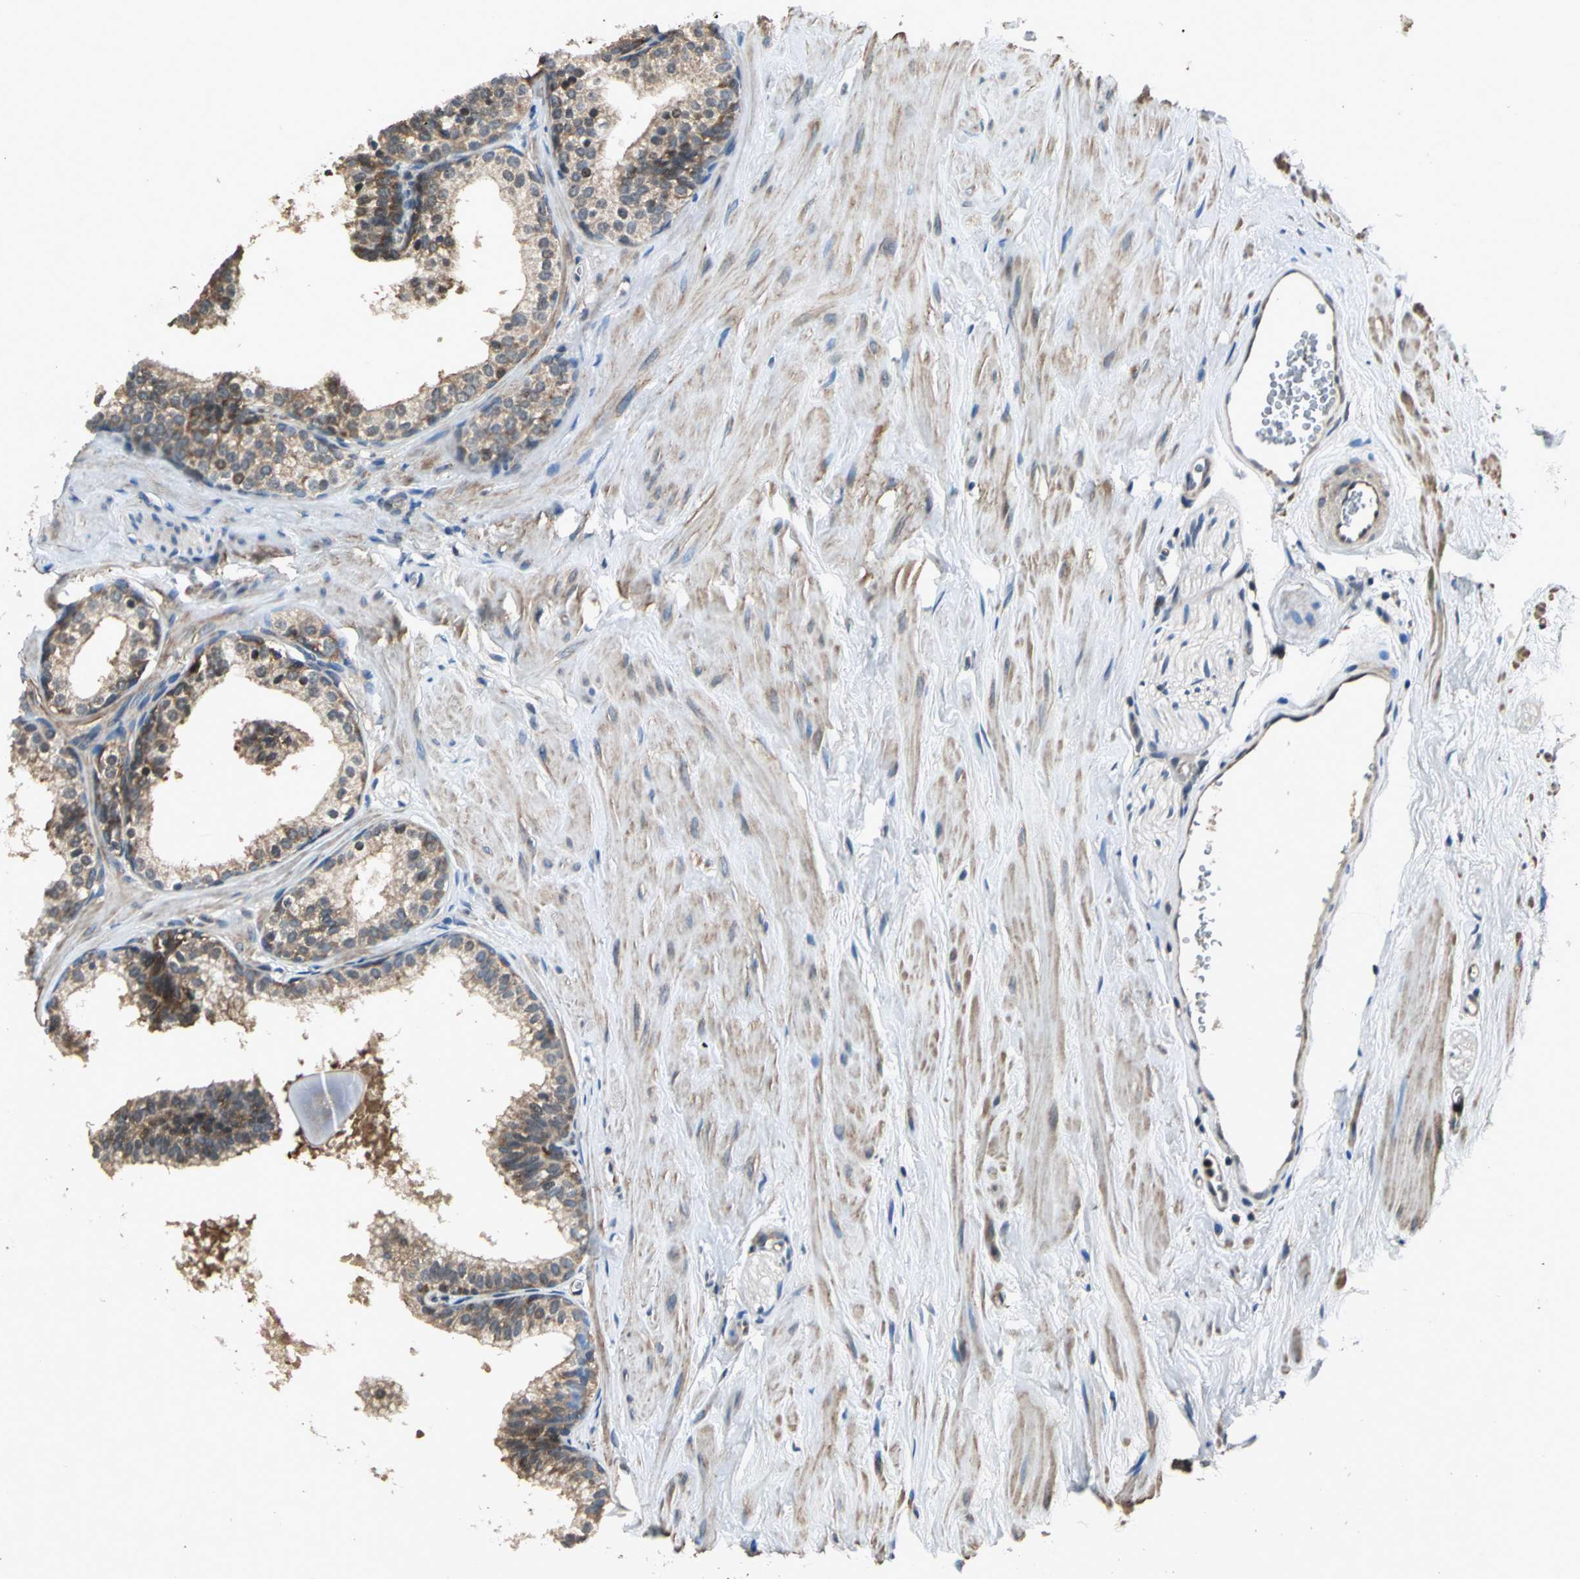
{"staining": {"intensity": "moderate", "quantity": ">75%", "location": "cytoplasmic/membranous"}, "tissue": "prostate", "cell_type": "Glandular cells", "image_type": "normal", "snomed": [{"axis": "morphology", "description": "Normal tissue, NOS"}, {"axis": "topography", "description": "Prostate"}], "caption": "High-magnification brightfield microscopy of unremarkable prostate stained with DAB (3,3'-diaminobenzidine) (brown) and counterstained with hematoxylin (blue). glandular cells exhibit moderate cytoplasmic/membranous expression is present in about>75% of cells. (brown staining indicates protein expression, while blue staining denotes nuclei).", "gene": "EIF2B2", "patient": {"sex": "male", "age": 60}}